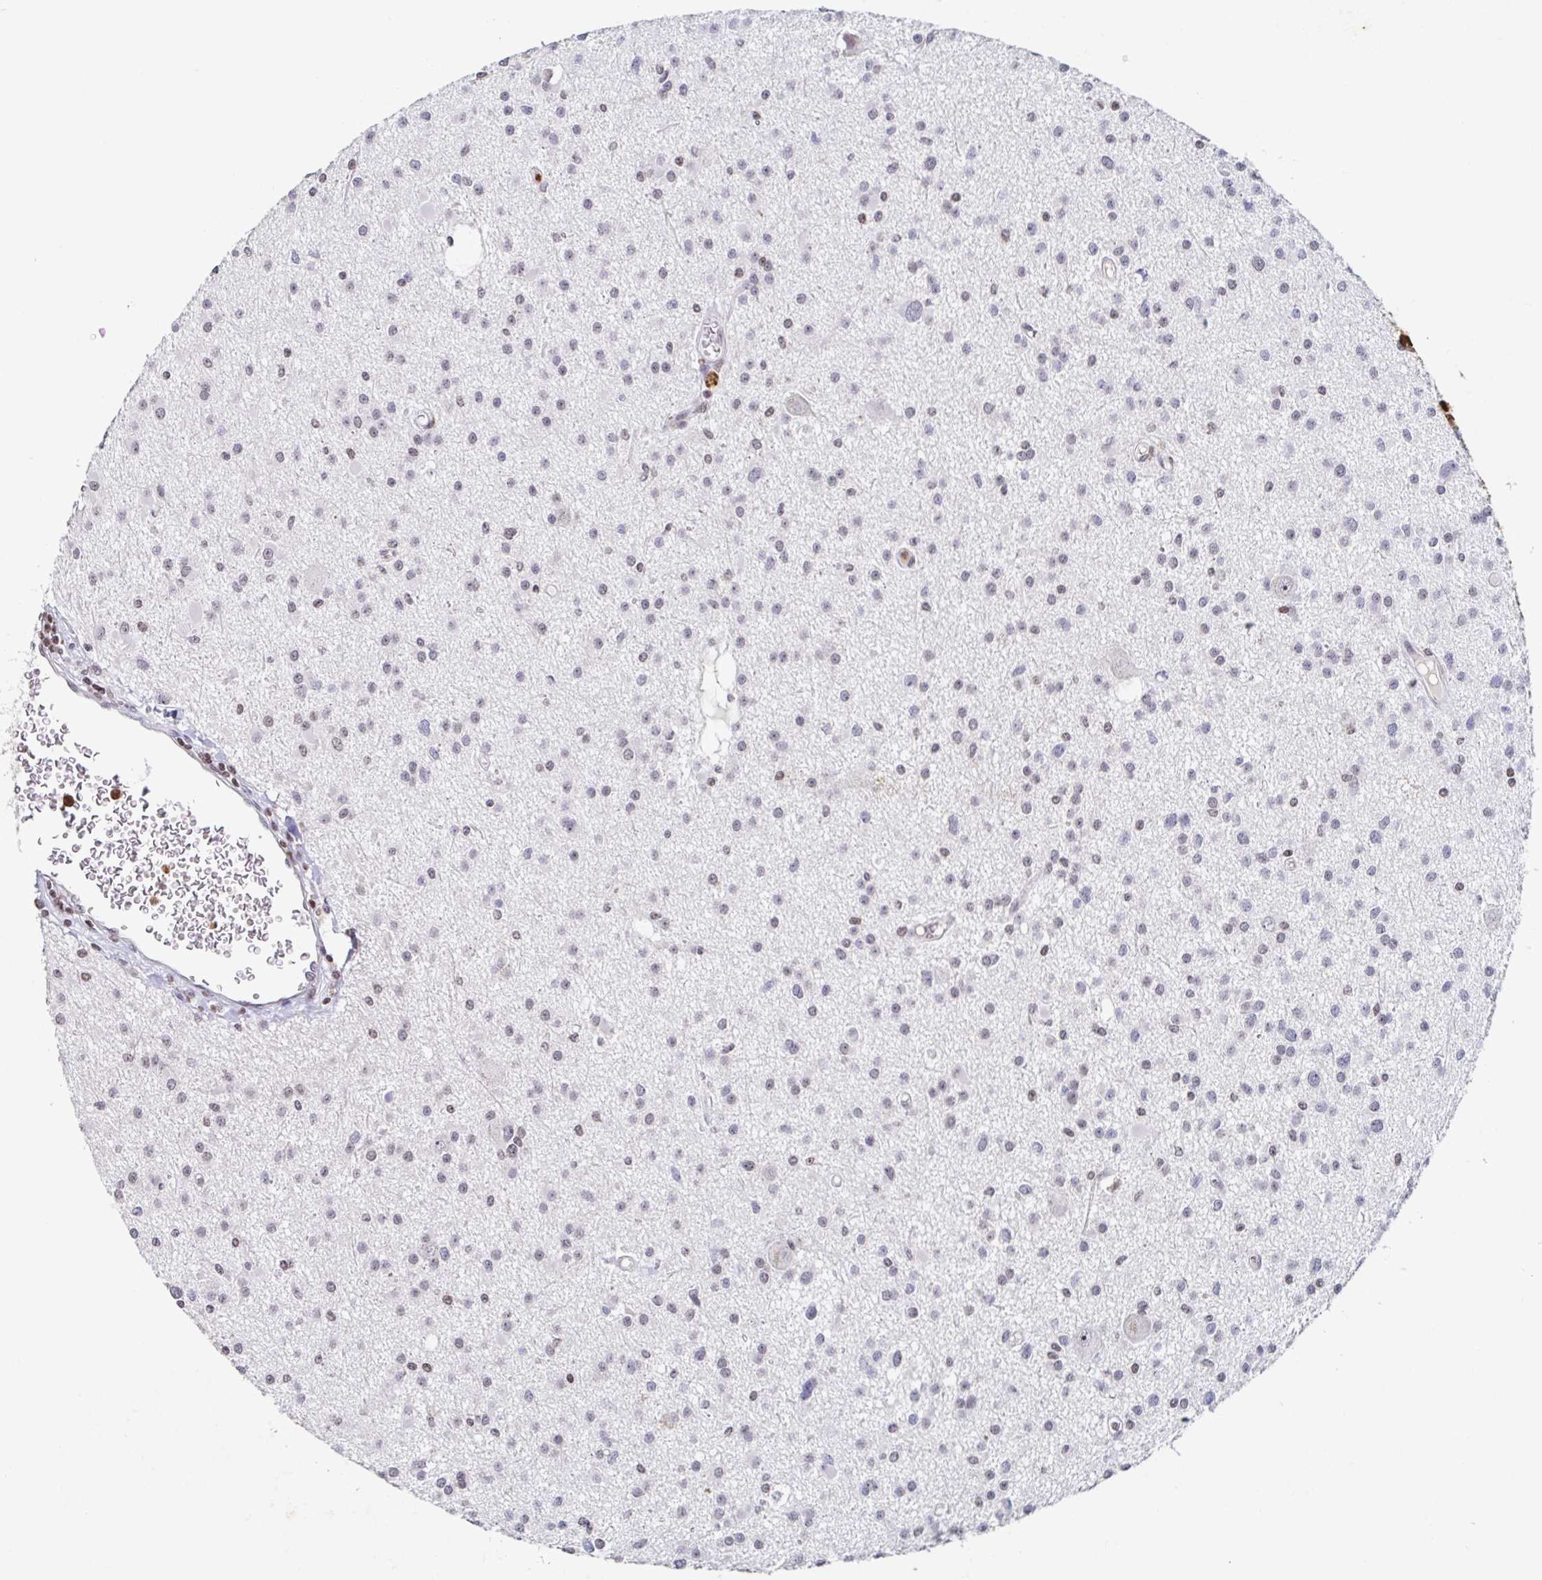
{"staining": {"intensity": "negative", "quantity": "none", "location": "none"}, "tissue": "glioma", "cell_type": "Tumor cells", "image_type": "cancer", "snomed": [{"axis": "morphology", "description": "Glioma, malignant, High grade"}, {"axis": "topography", "description": "Brain"}], "caption": "This image is of glioma stained with immunohistochemistry (IHC) to label a protein in brown with the nuclei are counter-stained blue. There is no positivity in tumor cells.", "gene": "C19orf53", "patient": {"sex": "male", "age": 54}}